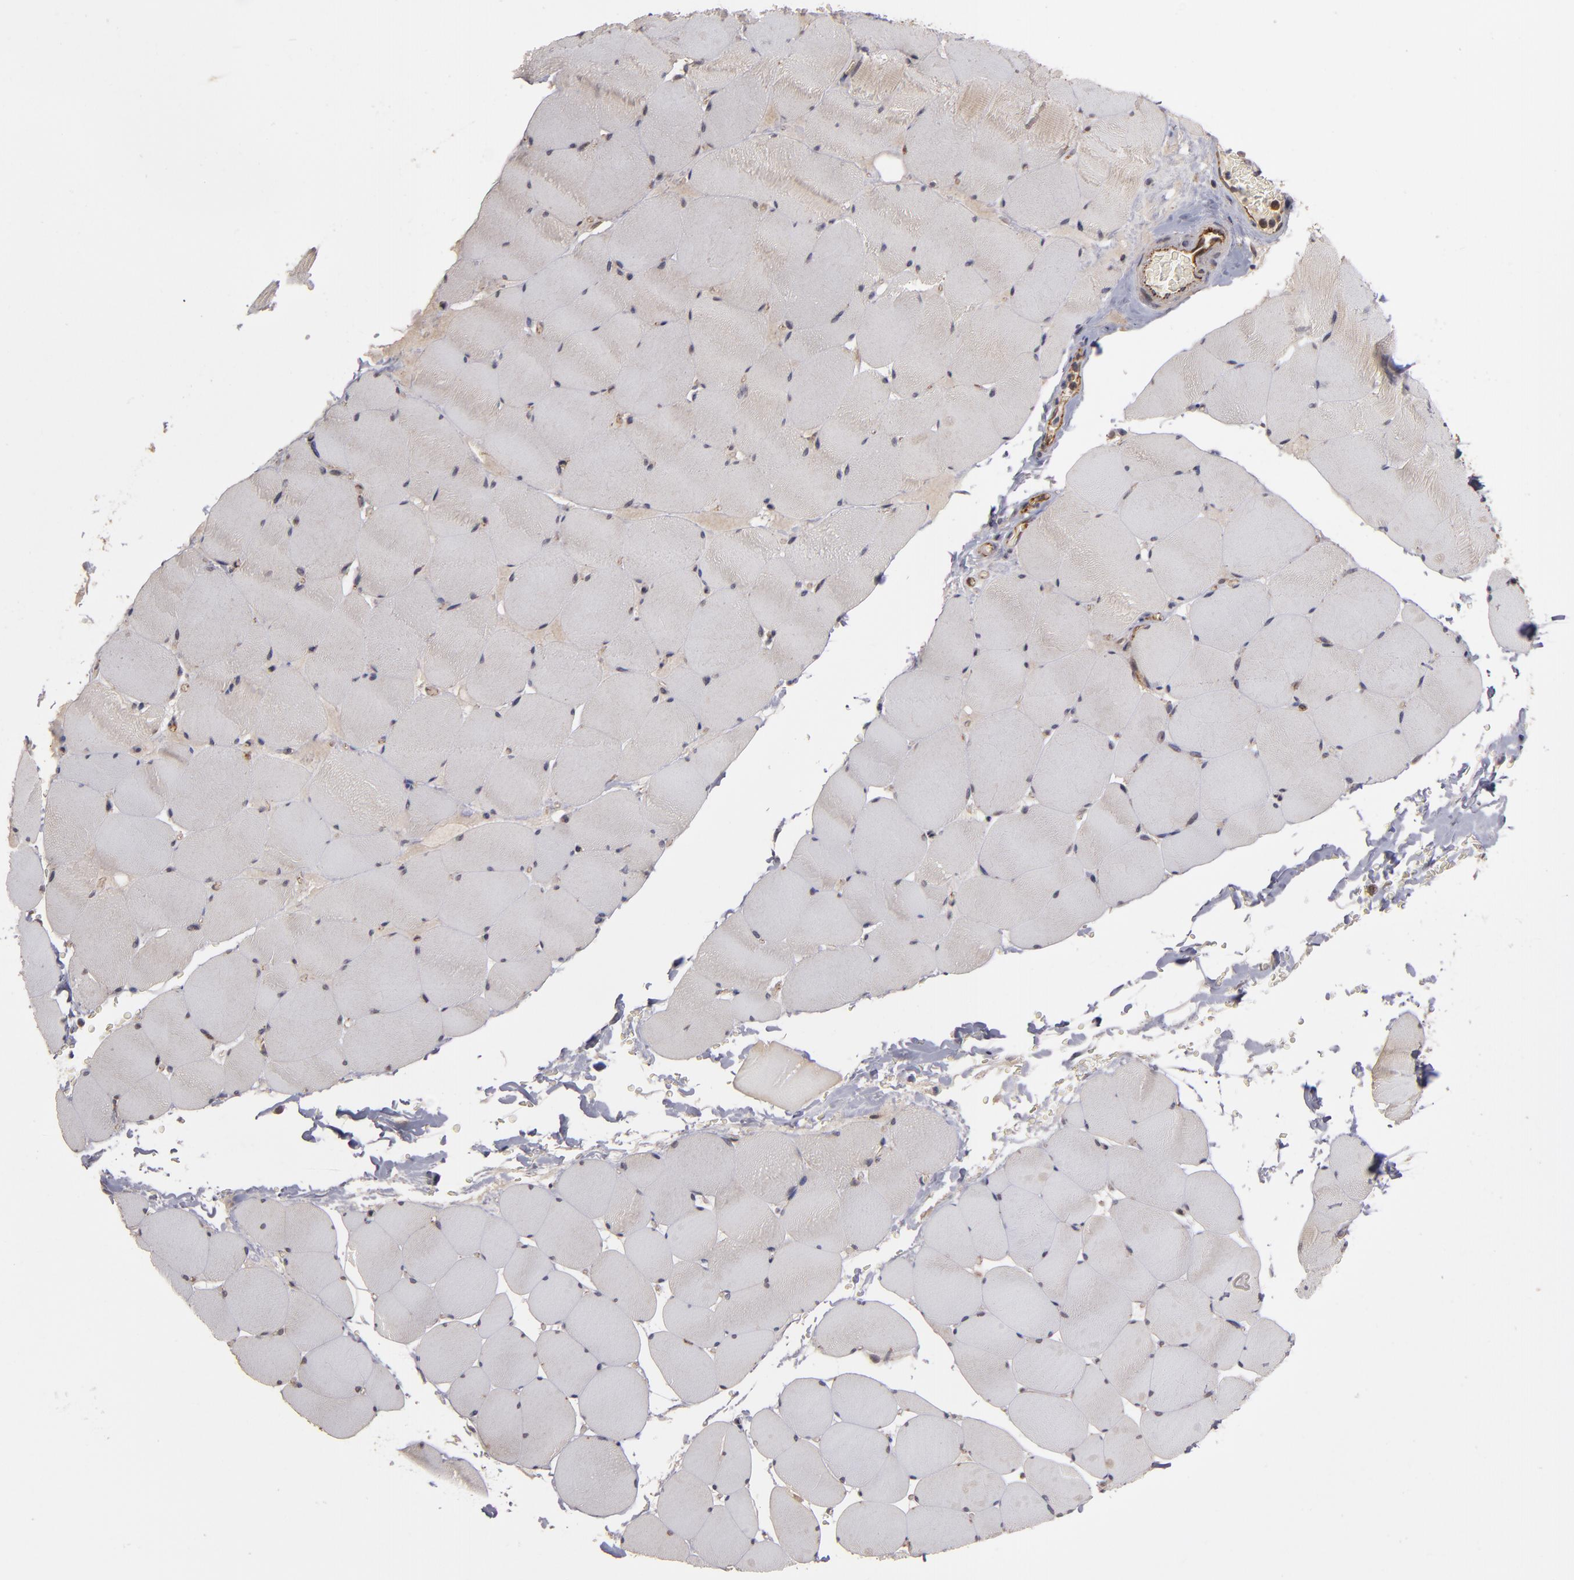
{"staining": {"intensity": "negative", "quantity": "none", "location": "none"}, "tissue": "skeletal muscle", "cell_type": "Myocytes", "image_type": "normal", "snomed": [{"axis": "morphology", "description": "Normal tissue, NOS"}, {"axis": "topography", "description": "Skeletal muscle"}], "caption": "An immunohistochemistry image of normal skeletal muscle is shown. There is no staining in myocytes of skeletal muscle. (Brightfield microscopy of DAB (3,3'-diaminobenzidine) immunohistochemistry (IHC) at high magnification).", "gene": "TJP1", "patient": {"sex": "male", "age": 62}}